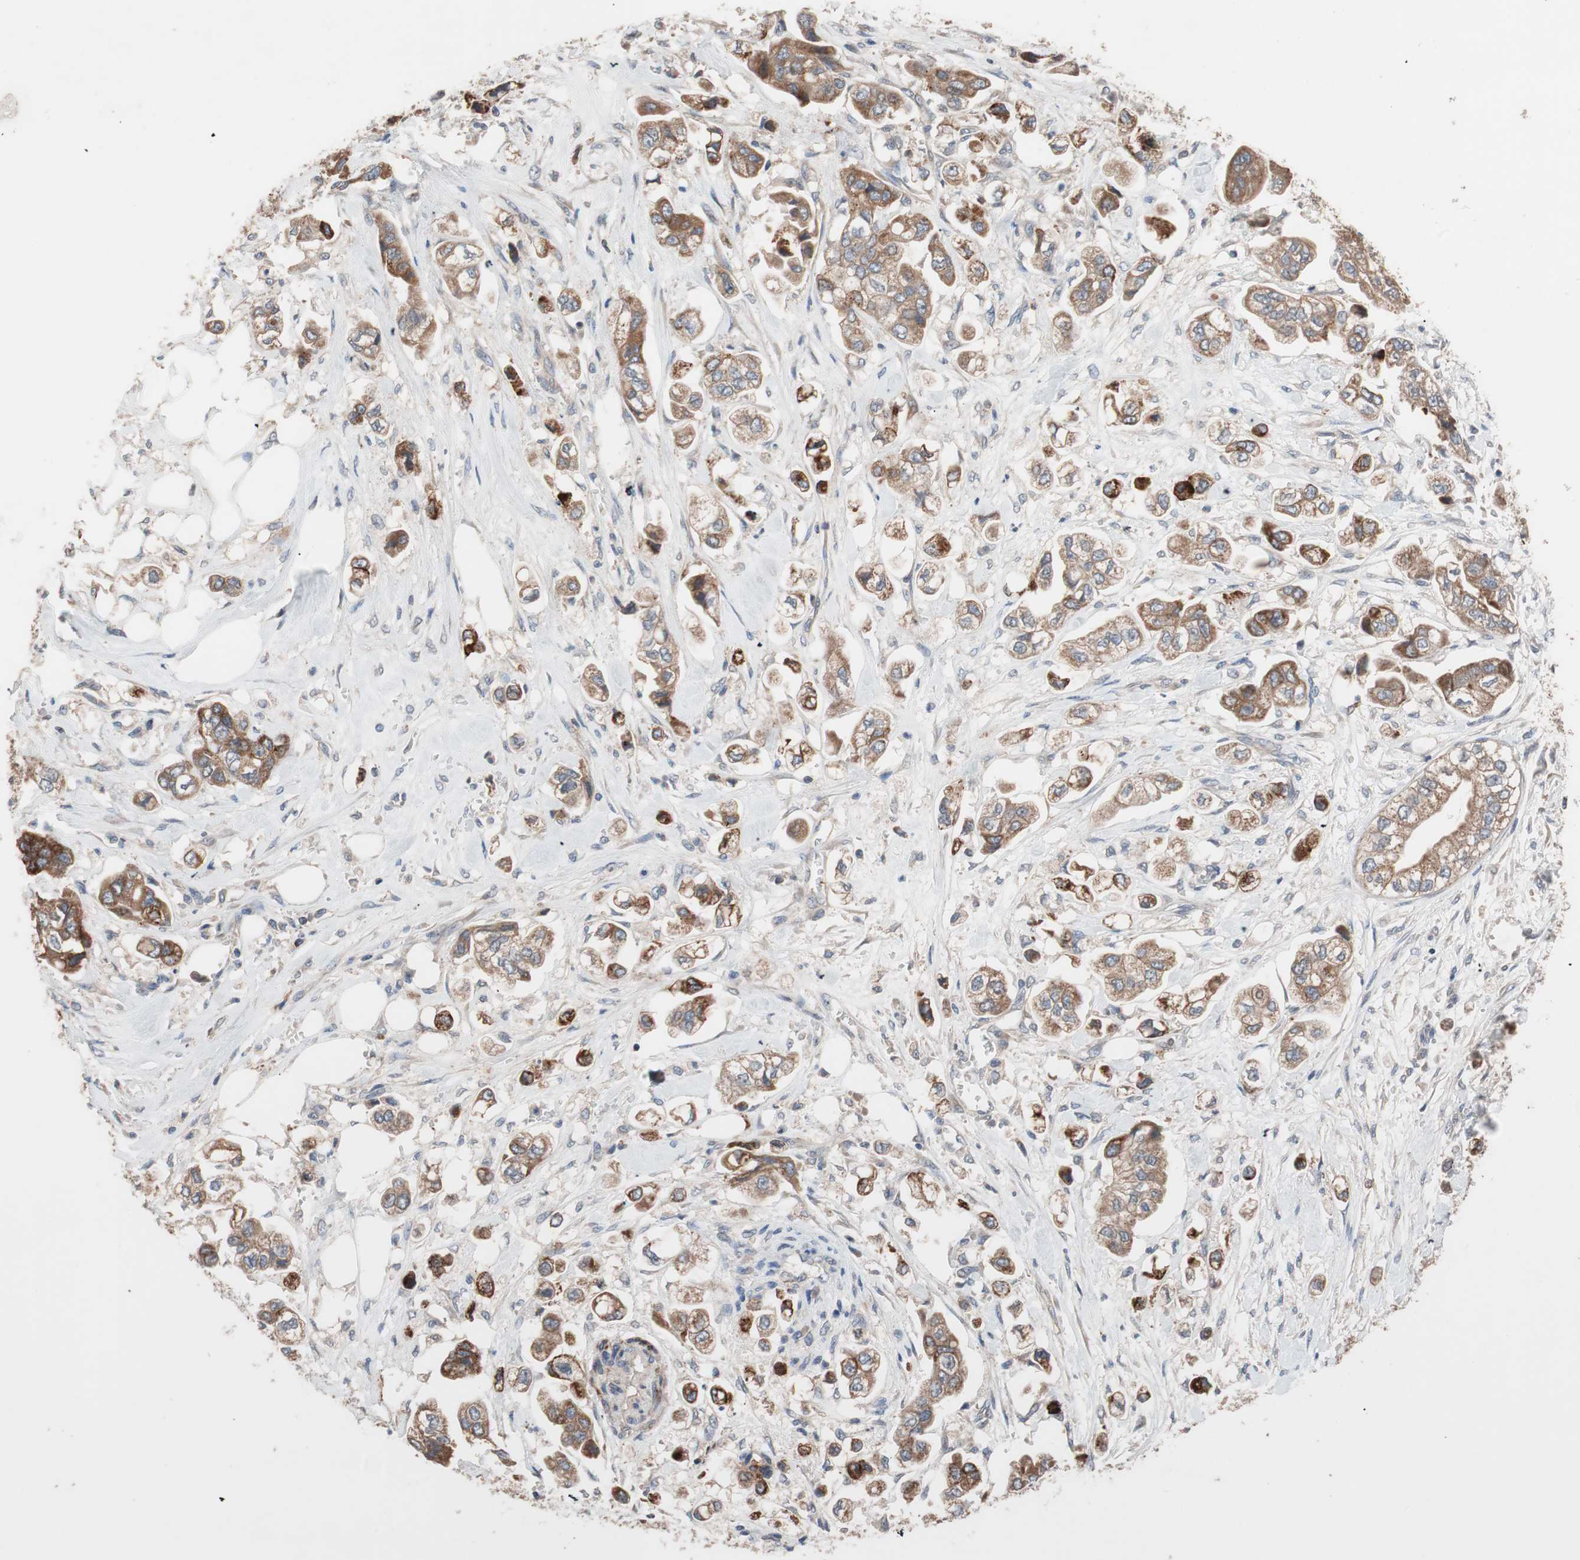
{"staining": {"intensity": "moderate", "quantity": ">75%", "location": "cytoplasmic/membranous"}, "tissue": "stomach cancer", "cell_type": "Tumor cells", "image_type": "cancer", "snomed": [{"axis": "morphology", "description": "Adenocarcinoma, NOS"}, {"axis": "topography", "description": "Stomach"}], "caption": "A brown stain highlights moderate cytoplasmic/membranous expression of a protein in adenocarcinoma (stomach) tumor cells.", "gene": "SDC4", "patient": {"sex": "male", "age": 62}}